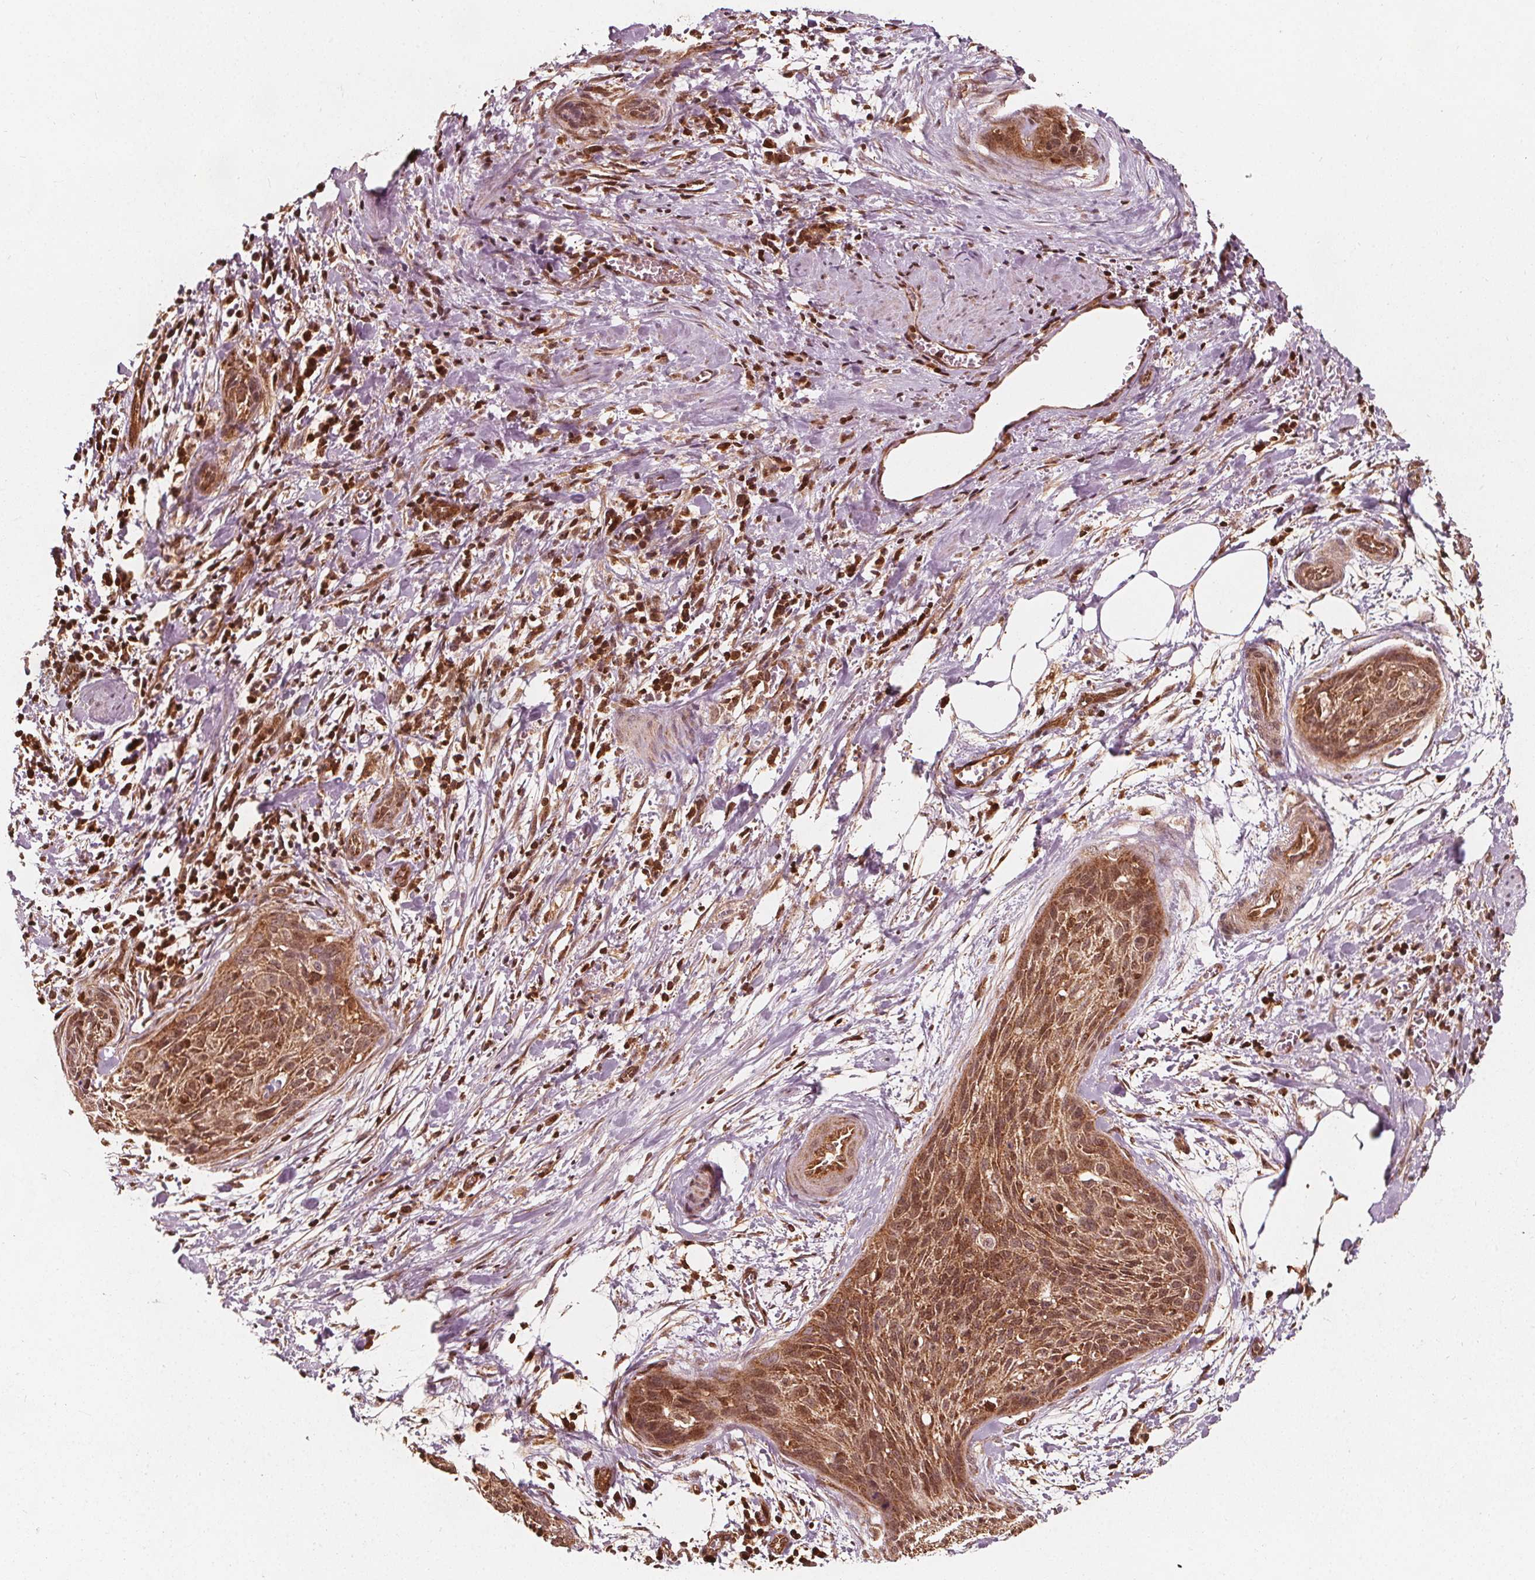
{"staining": {"intensity": "moderate", "quantity": ">75%", "location": "cytoplasmic/membranous"}, "tissue": "cervical cancer", "cell_type": "Tumor cells", "image_type": "cancer", "snomed": [{"axis": "morphology", "description": "Squamous cell carcinoma, NOS"}, {"axis": "topography", "description": "Cervix"}], "caption": "About >75% of tumor cells in cervical cancer (squamous cell carcinoma) demonstrate moderate cytoplasmic/membranous protein expression as visualized by brown immunohistochemical staining.", "gene": "AIP", "patient": {"sex": "female", "age": 55}}